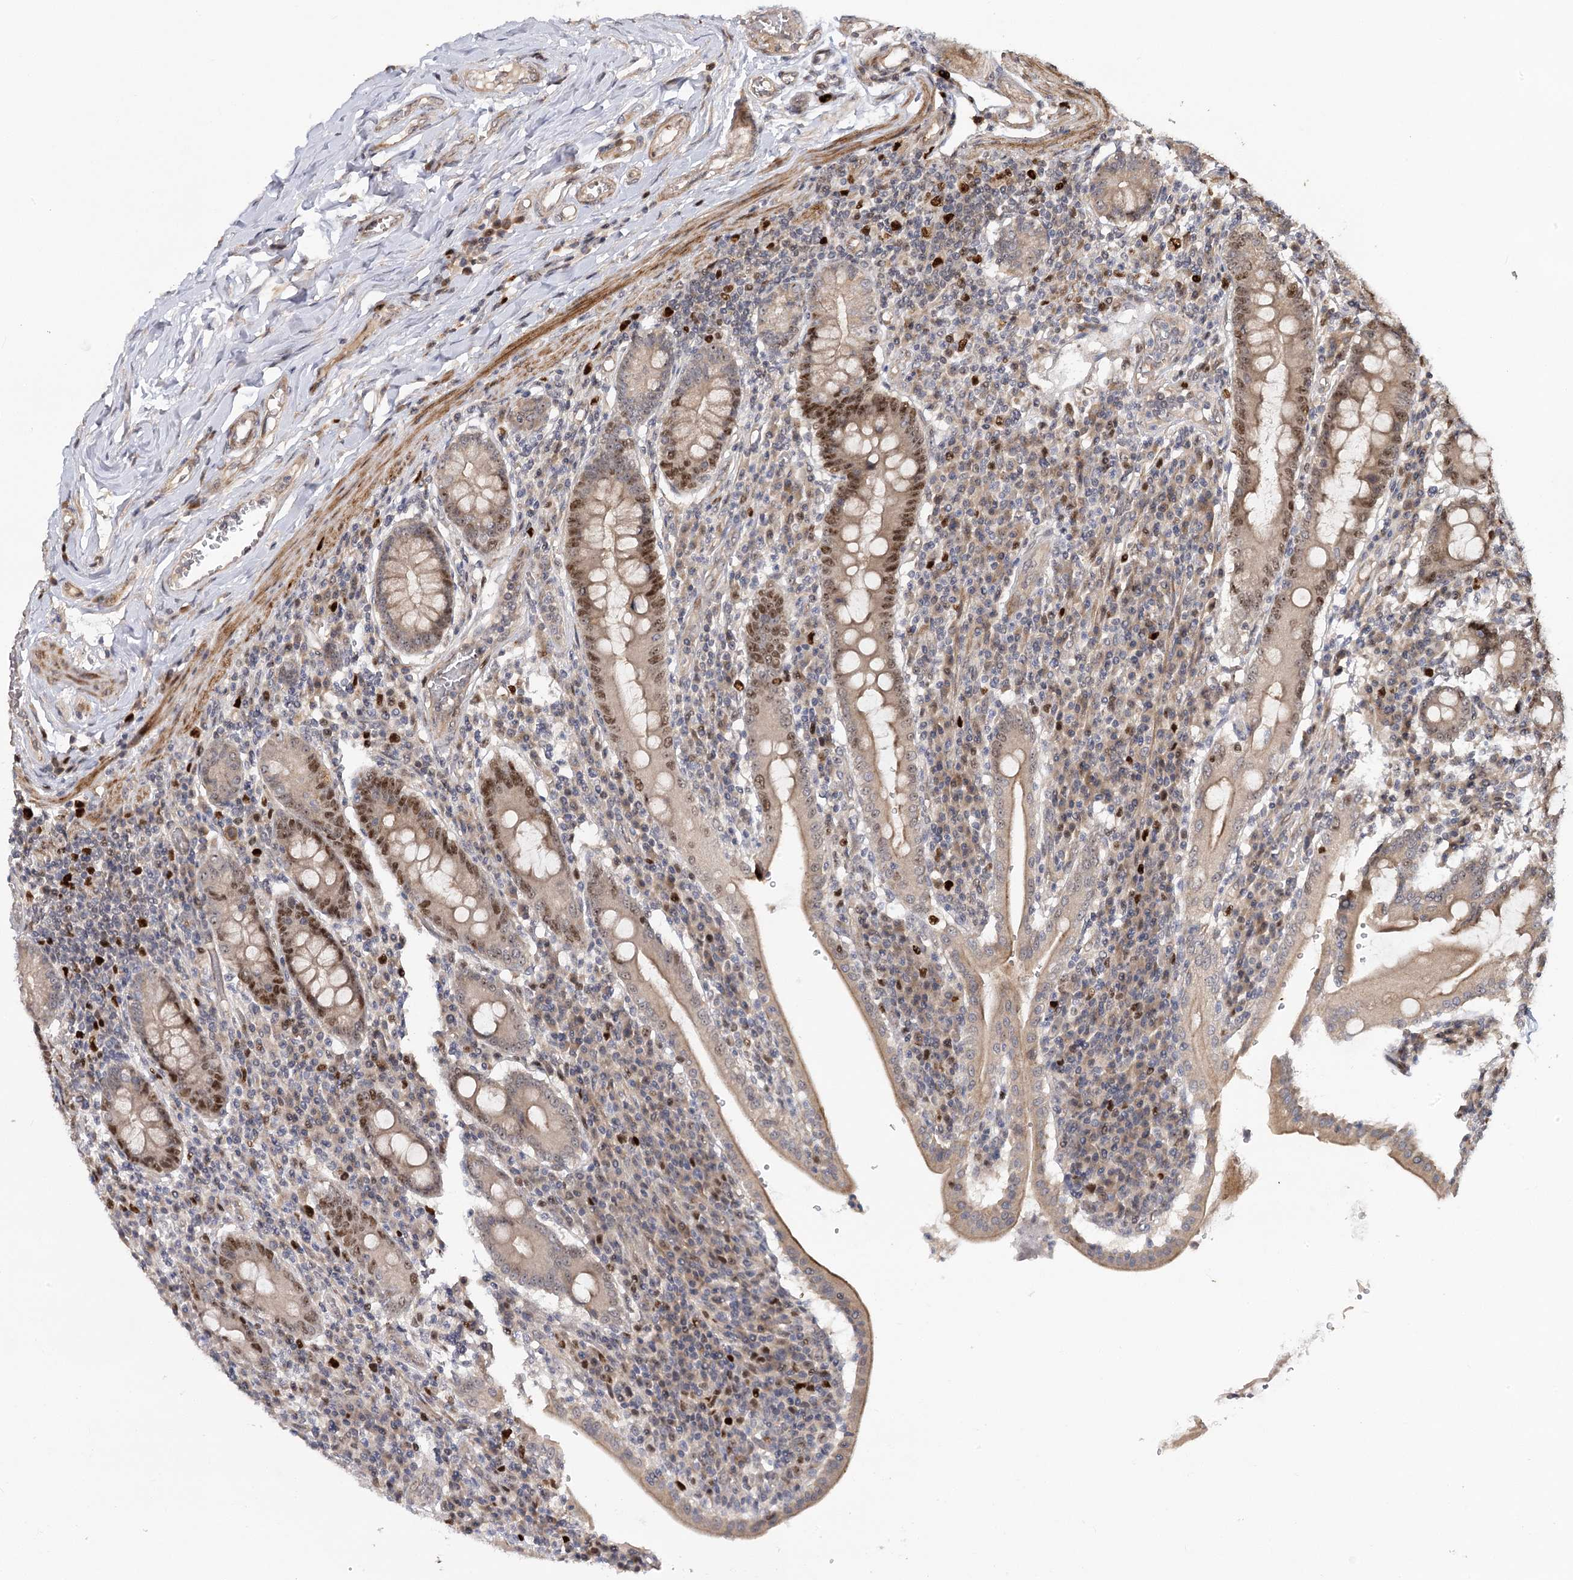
{"staining": {"intensity": "moderate", "quantity": "25%-75%", "location": "cytoplasmic/membranous,nuclear"}, "tissue": "duodenum", "cell_type": "Glandular cells", "image_type": "normal", "snomed": [{"axis": "morphology", "description": "Normal tissue, NOS"}, {"axis": "morphology", "description": "Adenocarcinoma, NOS"}, {"axis": "topography", "description": "Pancreas"}, {"axis": "topography", "description": "Duodenum"}], "caption": "Duodenum stained for a protein (brown) reveals moderate cytoplasmic/membranous,nuclear positive expression in approximately 25%-75% of glandular cells.", "gene": "PIK3C2A", "patient": {"sex": "male", "age": 50}}